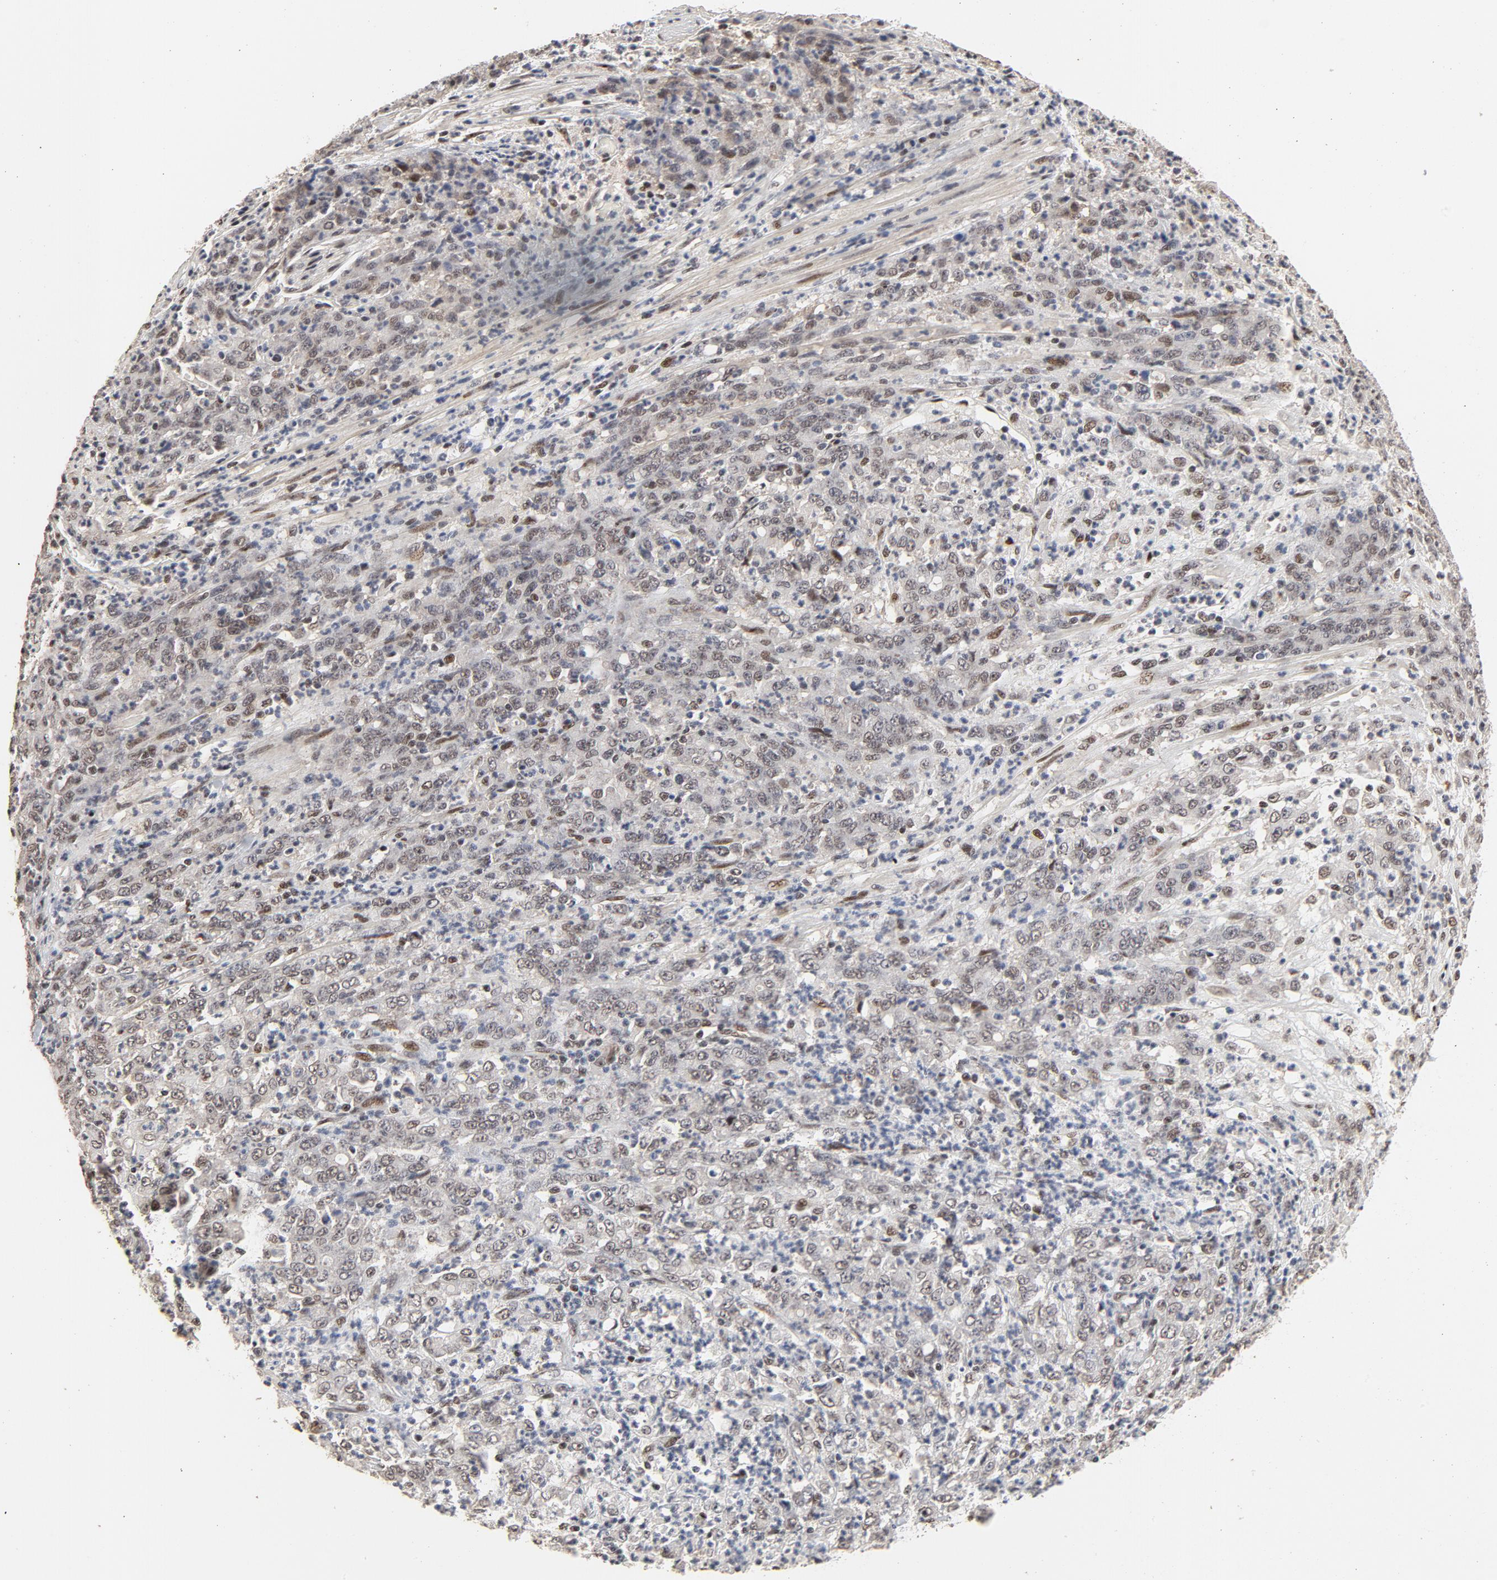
{"staining": {"intensity": "weak", "quantity": "25%-75%", "location": "nuclear"}, "tissue": "stomach cancer", "cell_type": "Tumor cells", "image_type": "cancer", "snomed": [{"axis": "morphology", "description": "Adenocarcinoma, NOS"}, {"axis": "topography", "description": "Stomach, lower"}], "caption": "Protein staining by immunohistochemistry displays weak nuclear expression in approximately 25%-75% of tumor cells in adenocarcinoma (stomach).", "gene": "TP53RK", "patient": {"sex": "female", "age": 71}}